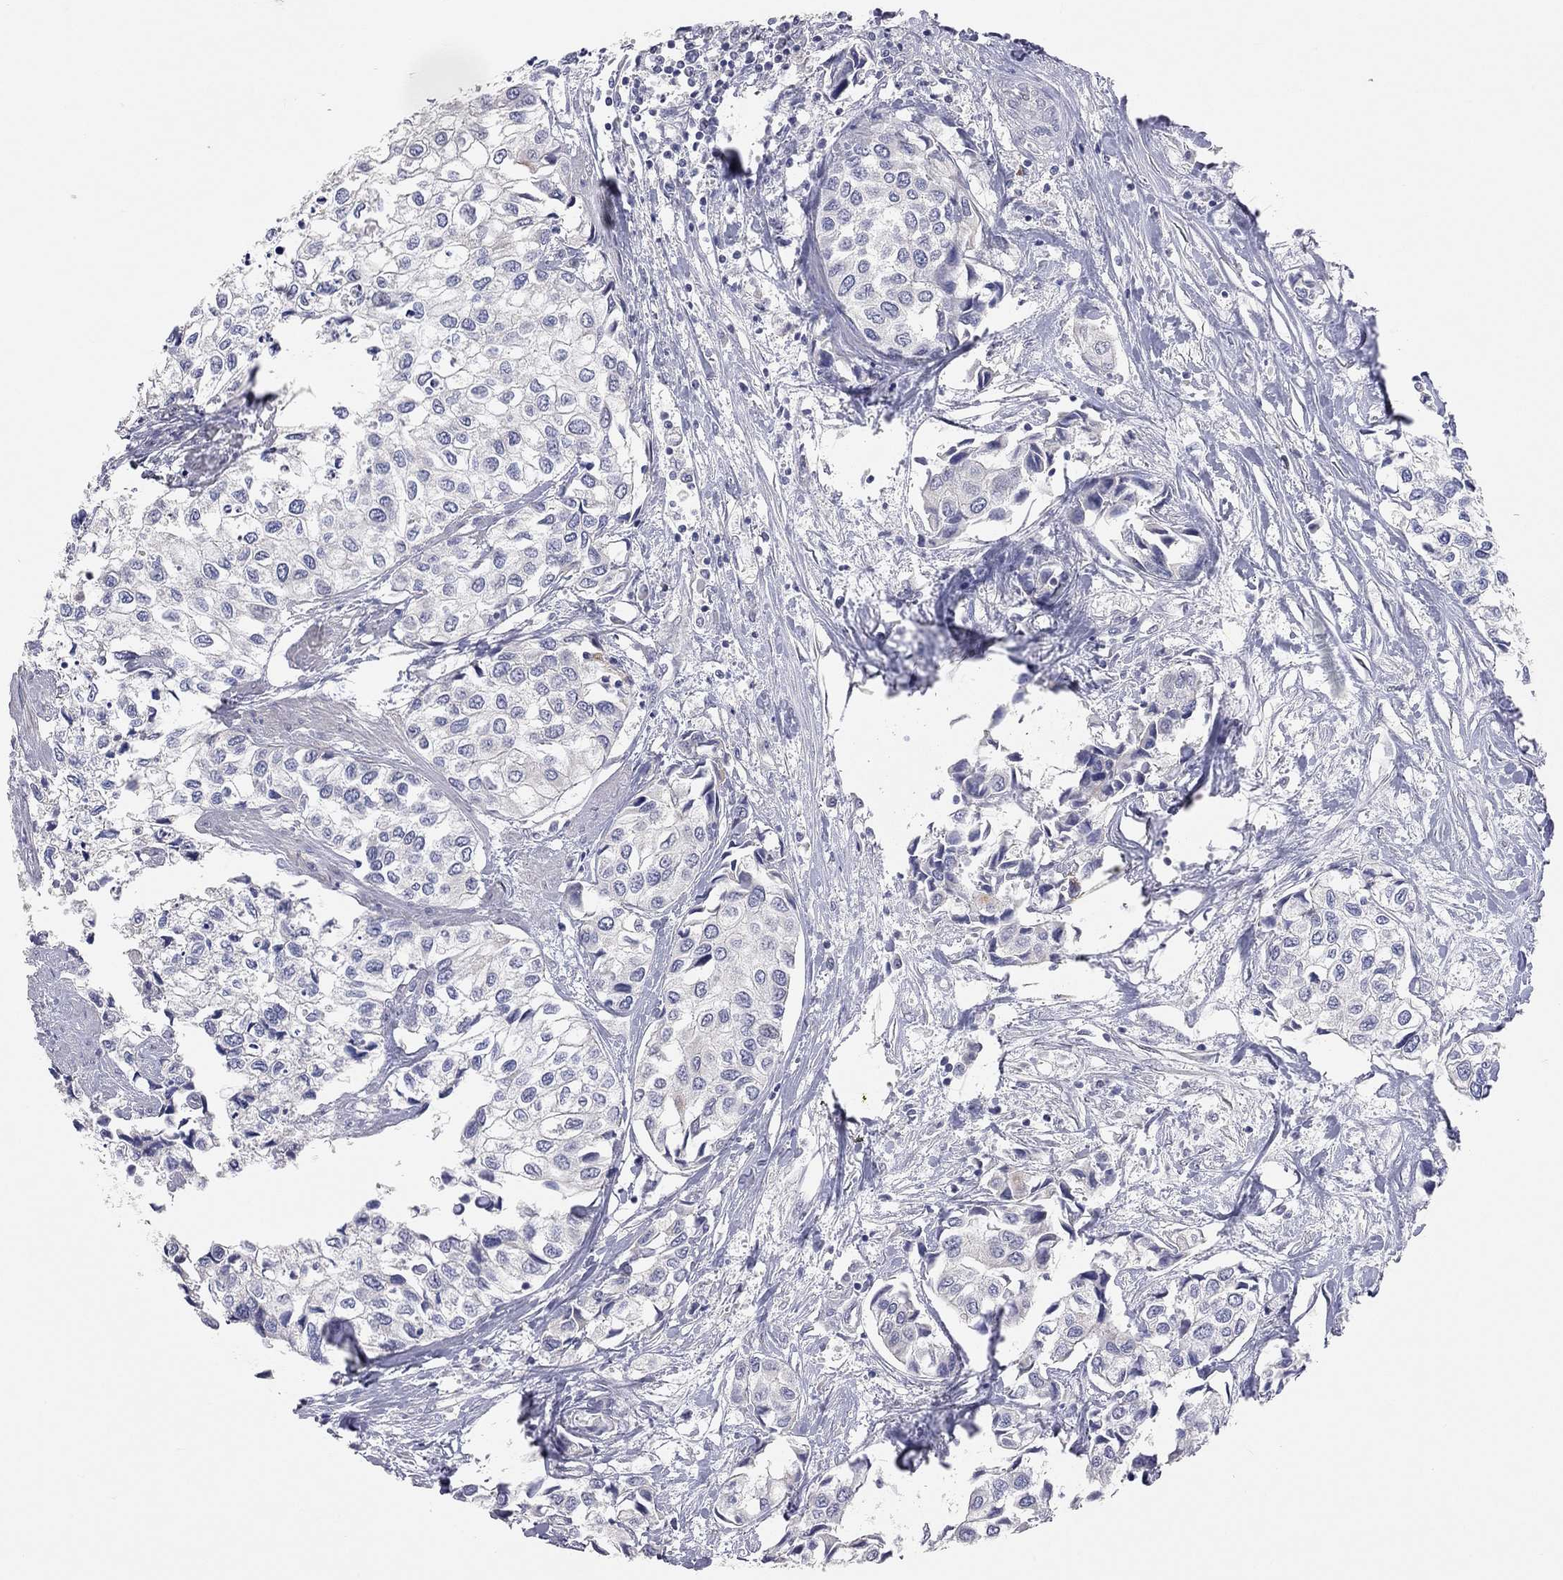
{"staining": {"intensity": "negative", "quantity": "none", "location": "none"}, "tissue": "urothelial cancer", "cell_type": "Tumor cells", "image_type": "cancer", "snomed": [{"axis": "morphology", "description": "Urothelial carcinoma, High grade"}, {"axis": "topography", "description": "Urinary bladder"}], "caption": "Immunohistochemistry of high-grade urothelial carcinoma reveals no expression in tumor cells.", "gene": "KCNB1", "patient": {"sex": "male", "age": 73}}